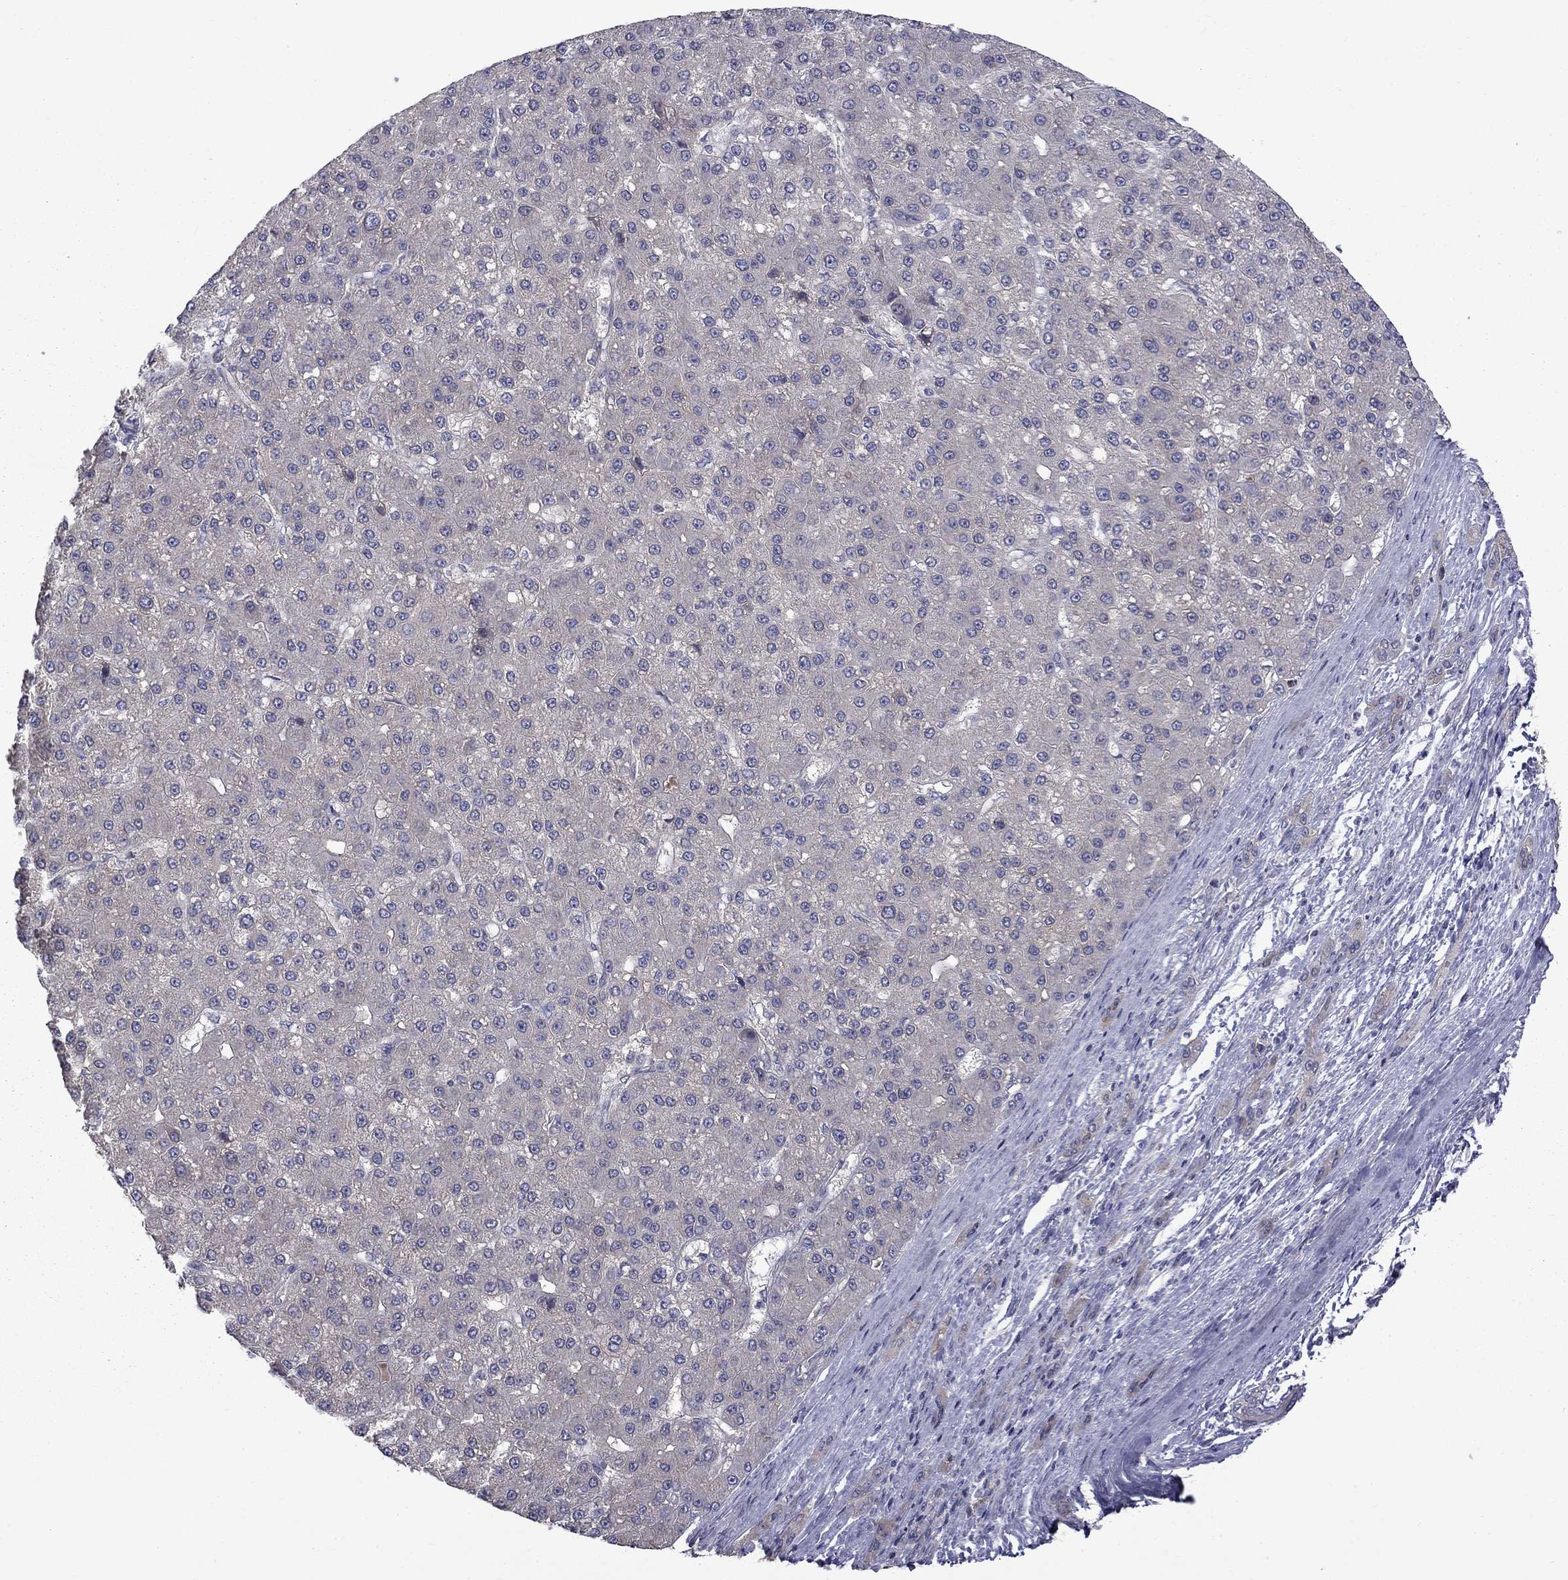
{"staining": {"intensity": "moderate", "quantity": "<25%", "location": "cytoplasmic/membranous"}, "tissue": "liver cancer", "cell_type": "Tumor cells", "image_type": "cancer", "snomed": [{"axis": "morphology", "description": "Carcinoma, Hepatocellular, NOS"}, {"axis": "topography", "description": "Liver"}], "caption": "Immunohistochemical staining of human liver hepatocellular carcinoma displays moderate cytoplasmic/membranous protein expression in approximately <25% of tumor cells.", "gene": "SLC39A14", "patient": {"sex": "male", "age": 67}}